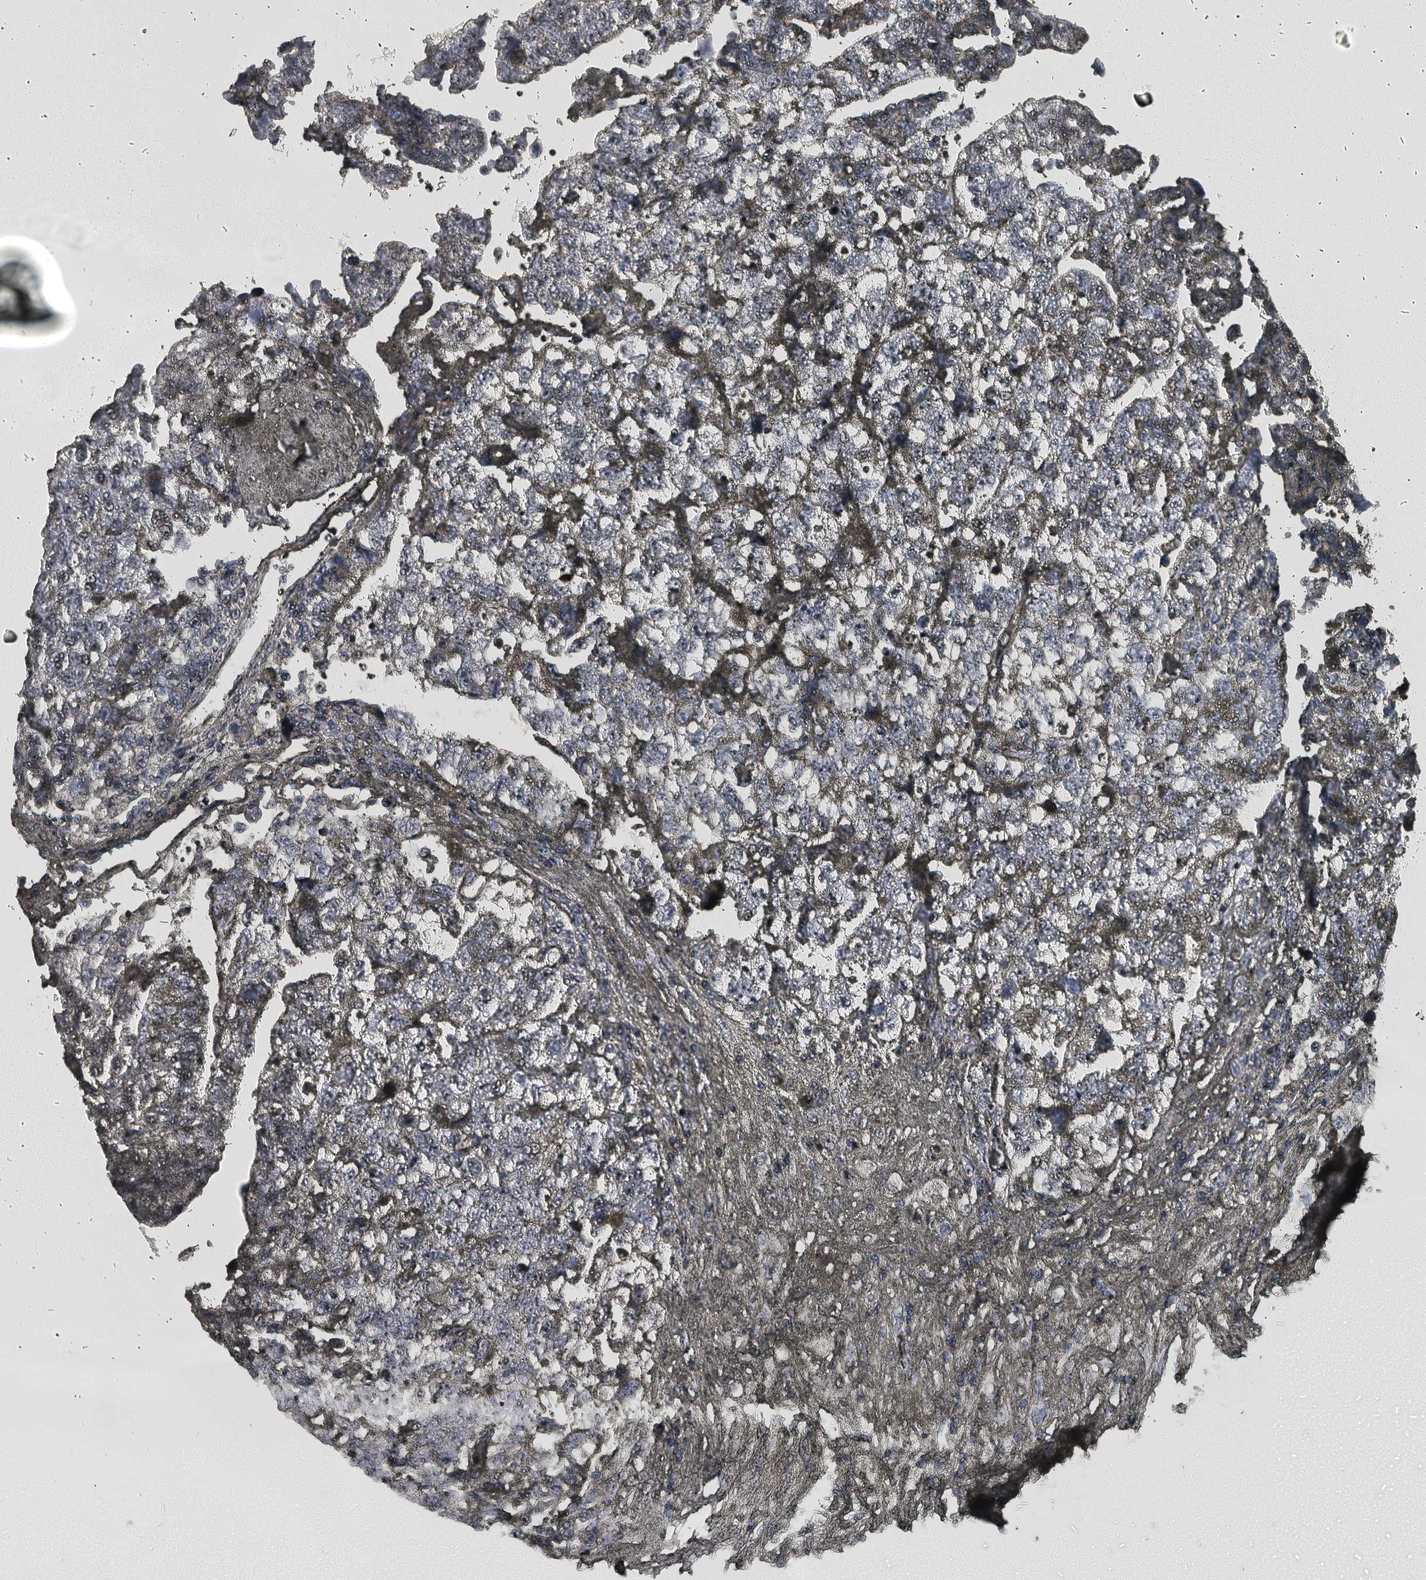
{"staining": {"intensity": "negative", "quantity": "none", "location": "none"}, "tissue": "testis cancer", "cell_type": "Tumor cells", "image_type": "cancer", "snomed": [{"axis": "morphology", "description": "Carcinoma, Embryonal, NOS"}, {"axis": "topography", "description": "Testis"}], "caption": "IHC of human embryonal carcinoma (testis) displays no staining in tumor cells.", "gene": "ADAMTS2", "patient": {"sex": "male", "age": 36}}